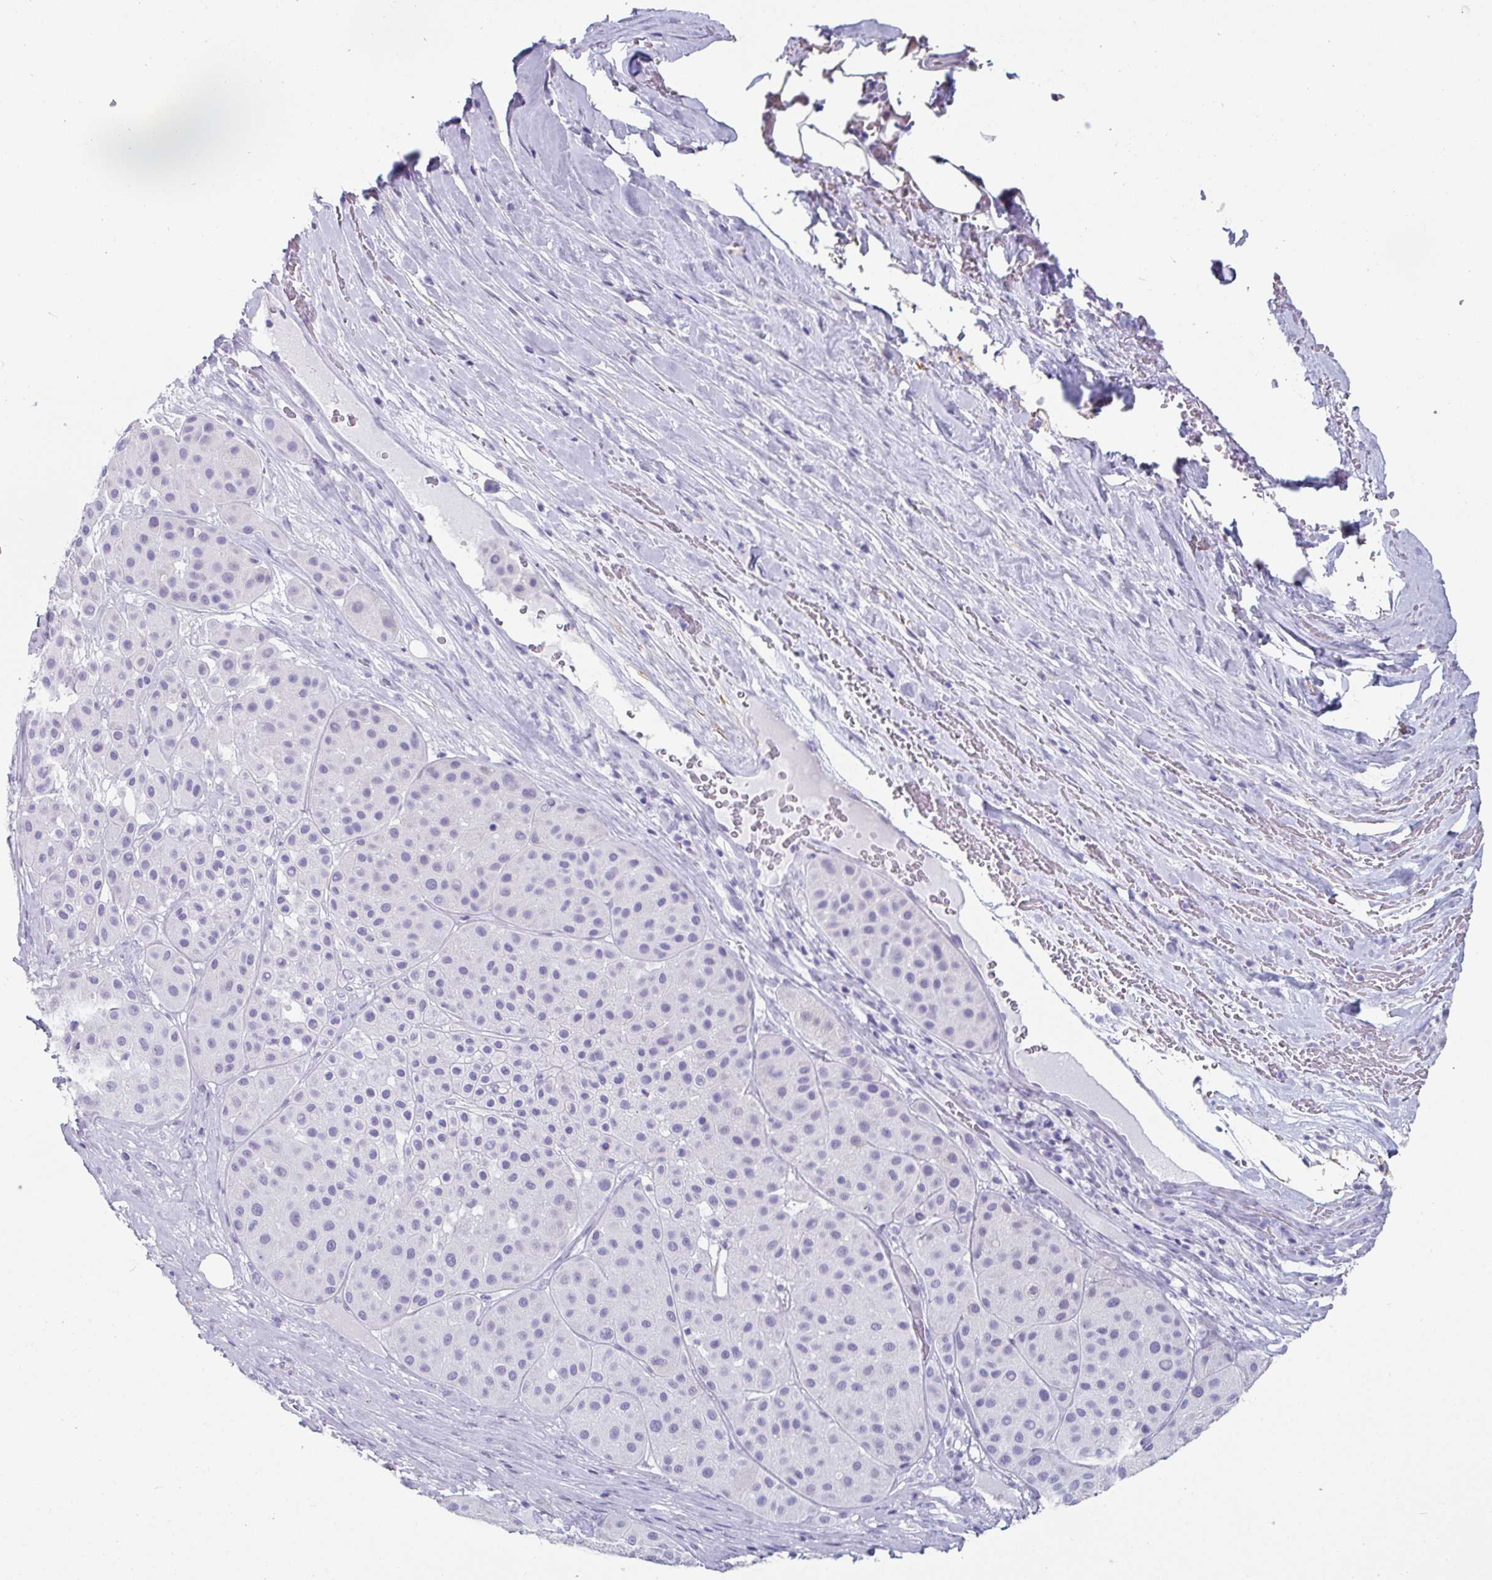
{"staining": {"intensity": "negative", "quantity": "none", "location": "none"}, "tissue": "melanoma", "cell_type": "Tumor cells", "image_type": "cancer", "snomed": [{"axis": "morphology", "description": "Malignant melanoma, Metastatic site"}, {"axis": "topography", "description": "Smooth muscle"}], "caption": "DAB immunohistochemical staining of malignant melanoma (metastatic site) shows no significant staining in tumor cells. (Immunohistochemistry, brightfield microscopy, high magnification).", "gene": "CREG2", "patient": {"sex": "male", "age": 41}}